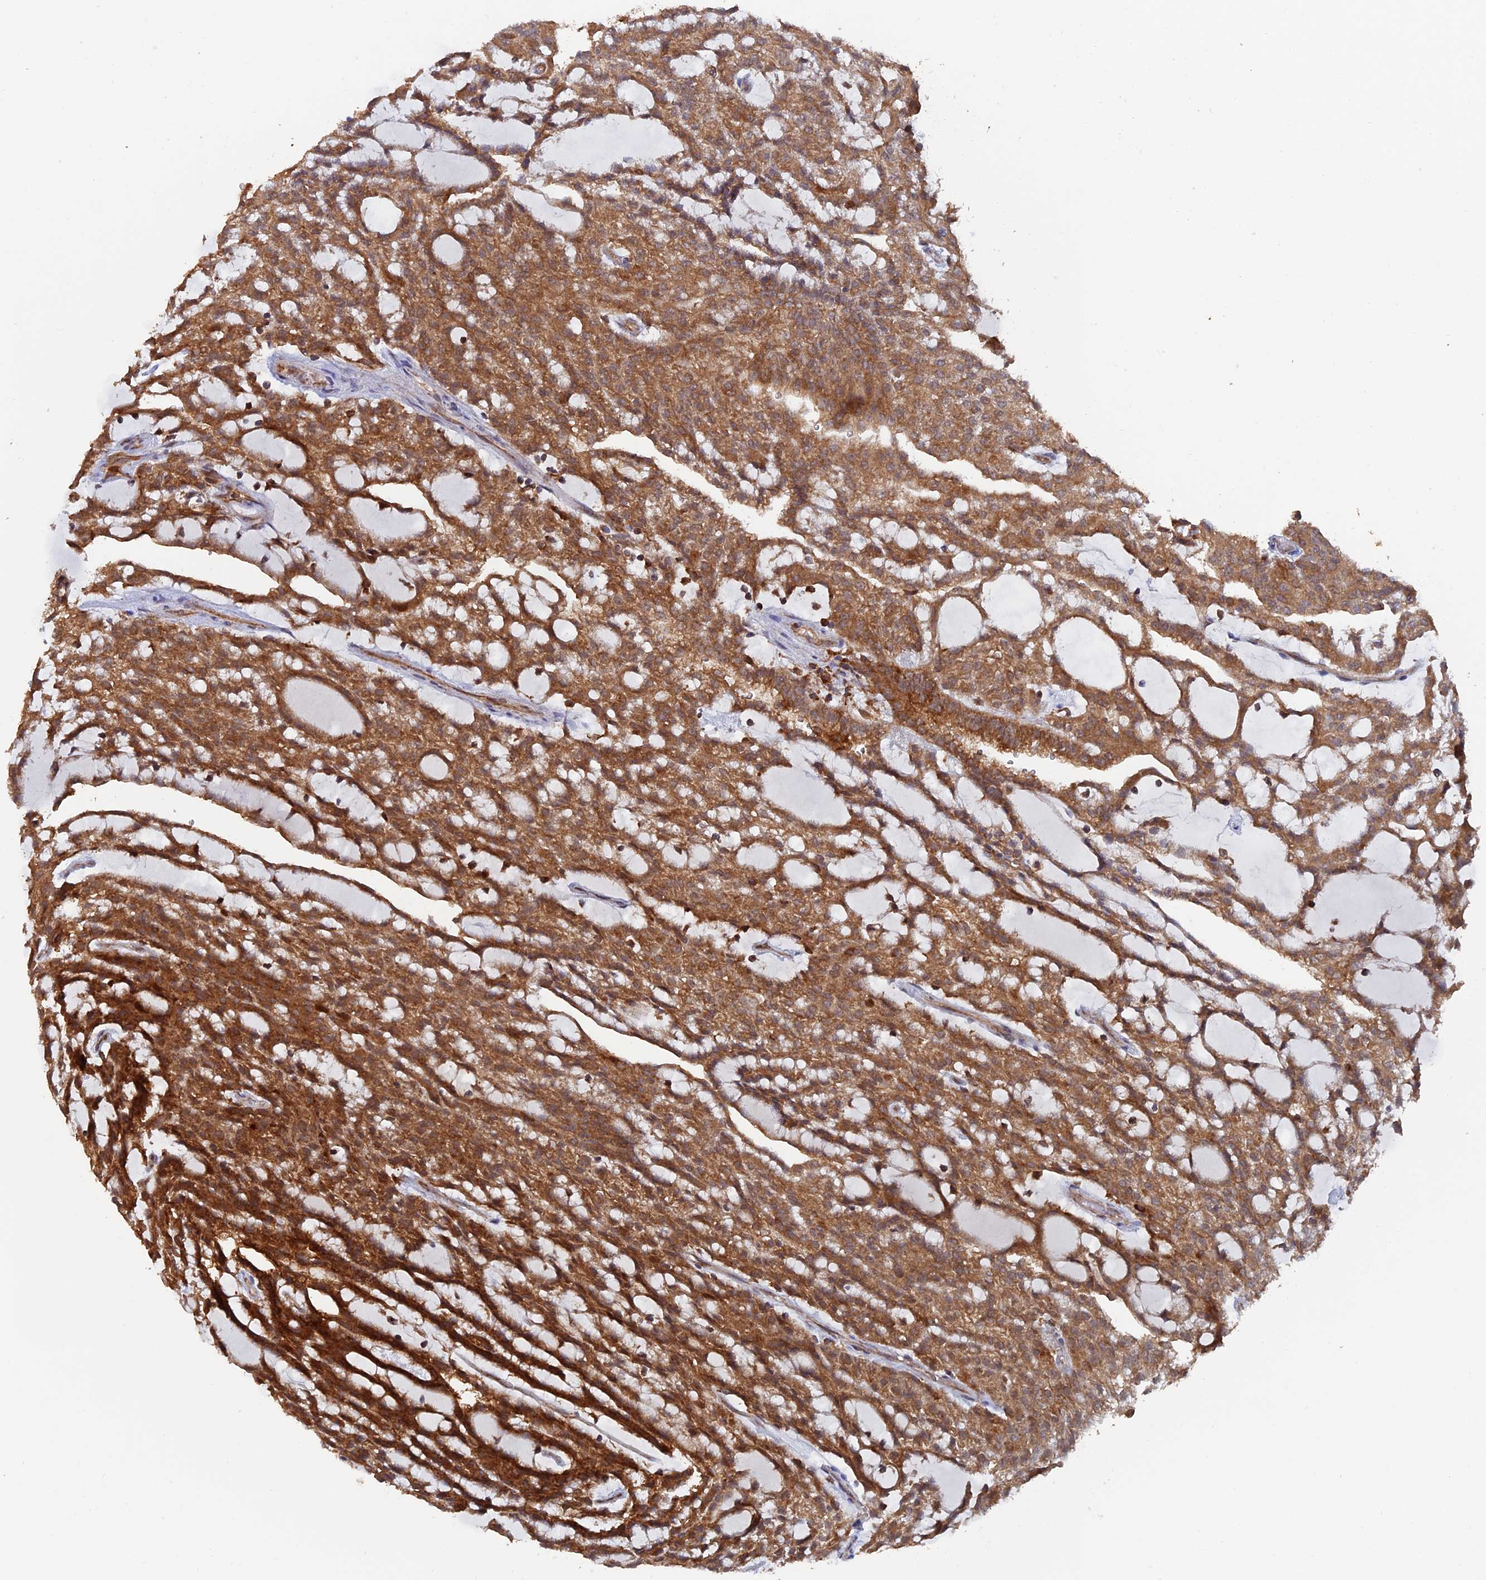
{"staining": {"intensity": "moderate", "quantity": ">75%", "location": "cytoplasmic/membranous"}, "tissue": "renal cancer", "cell_type": "Tumor cells", "image_type": "cancer", "snomed": [{"axis": "morphology", "description": "Adenocarcinoma, NOS"}, {"axis": "topography", "description": "Kidney"}], "caption": "Tumor cells demonstrate medium levels of moderate cytoplasmic/membranous staining in approximately >75% of cells in human renal adenocarcinoma.", "gene": "DTYMK", "patient": {"sex": "male", "age": 63}}